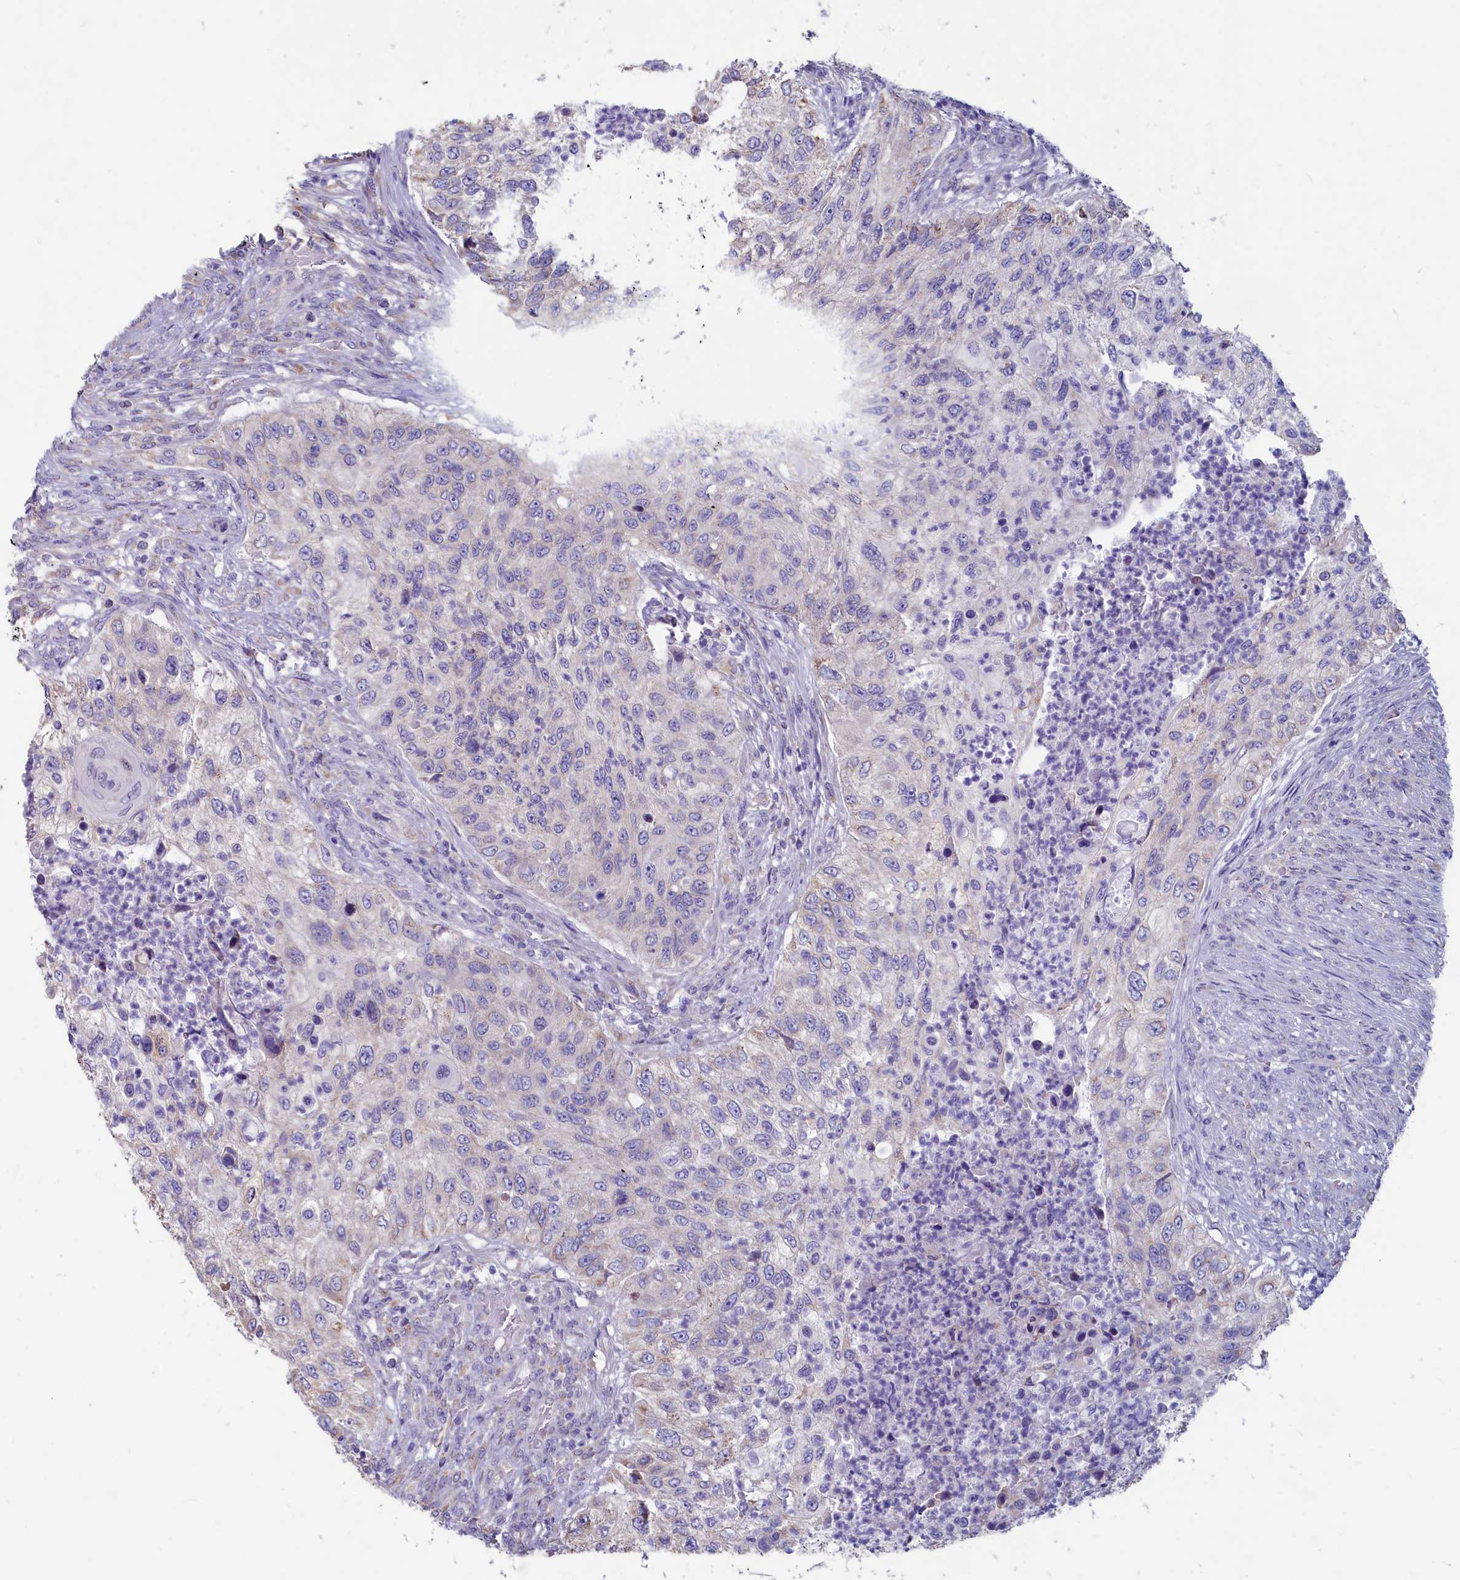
{"staining": {"intensity": "negative", "quantity": "none", "location": "none"}, "tissue": "urothelial cancer", "cell_type": "Tumor cells", "image_type": "cancer", "snomed": [{"axis": "morphology", "description": "Urothelial carcinoma, High grade"}, {"axis": "topography", "description": "Urinary bladder"}], "caption": "The histopathology image exhibits no staining of tumor cells in urothelial carcinoma (high-grade). Nuclei are stained in blue.", "gene": "TBC1D19", "patient": {"sex": "female", "age": 60}}